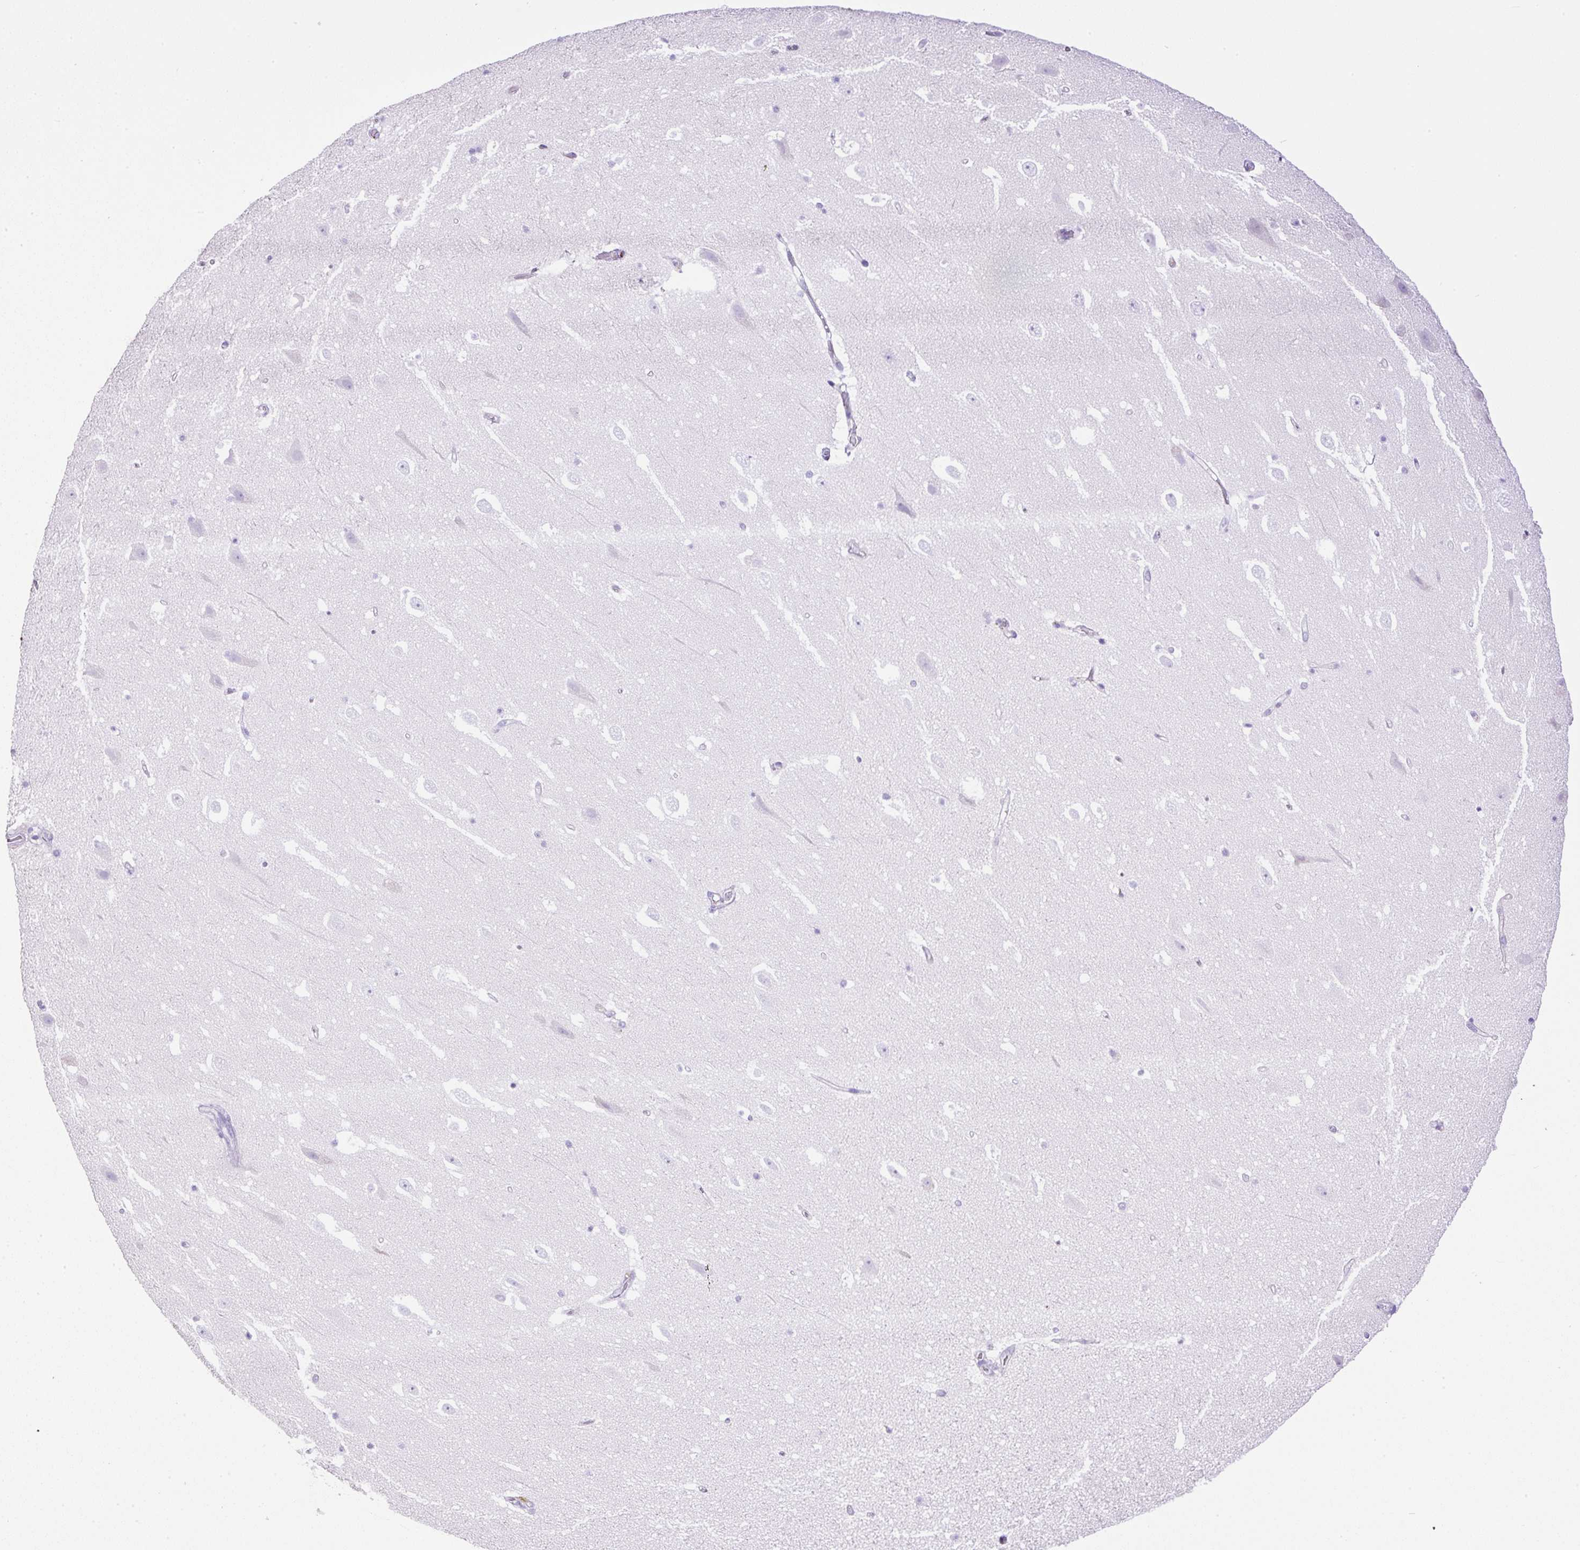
{"staining": {"intensity": "negative", "quantity": "none", "location": "none"}, "tissue": "hippocampus", "cell_type": "Glial cells", "image_type": "normal", "snomed": [{"axis": "morphology", "description": "Normal tissue, NOS"}, {"axis": "topography", "description": "Hippocampus"}], "caption": "Immunohistochemistry (IHC) image of normal hippocampus: human hippocampus stained with DAB exhibits no significant protein positivity in glial cells.", "gene": "APCS", "patient": {"sex": "male", "age": 37}}